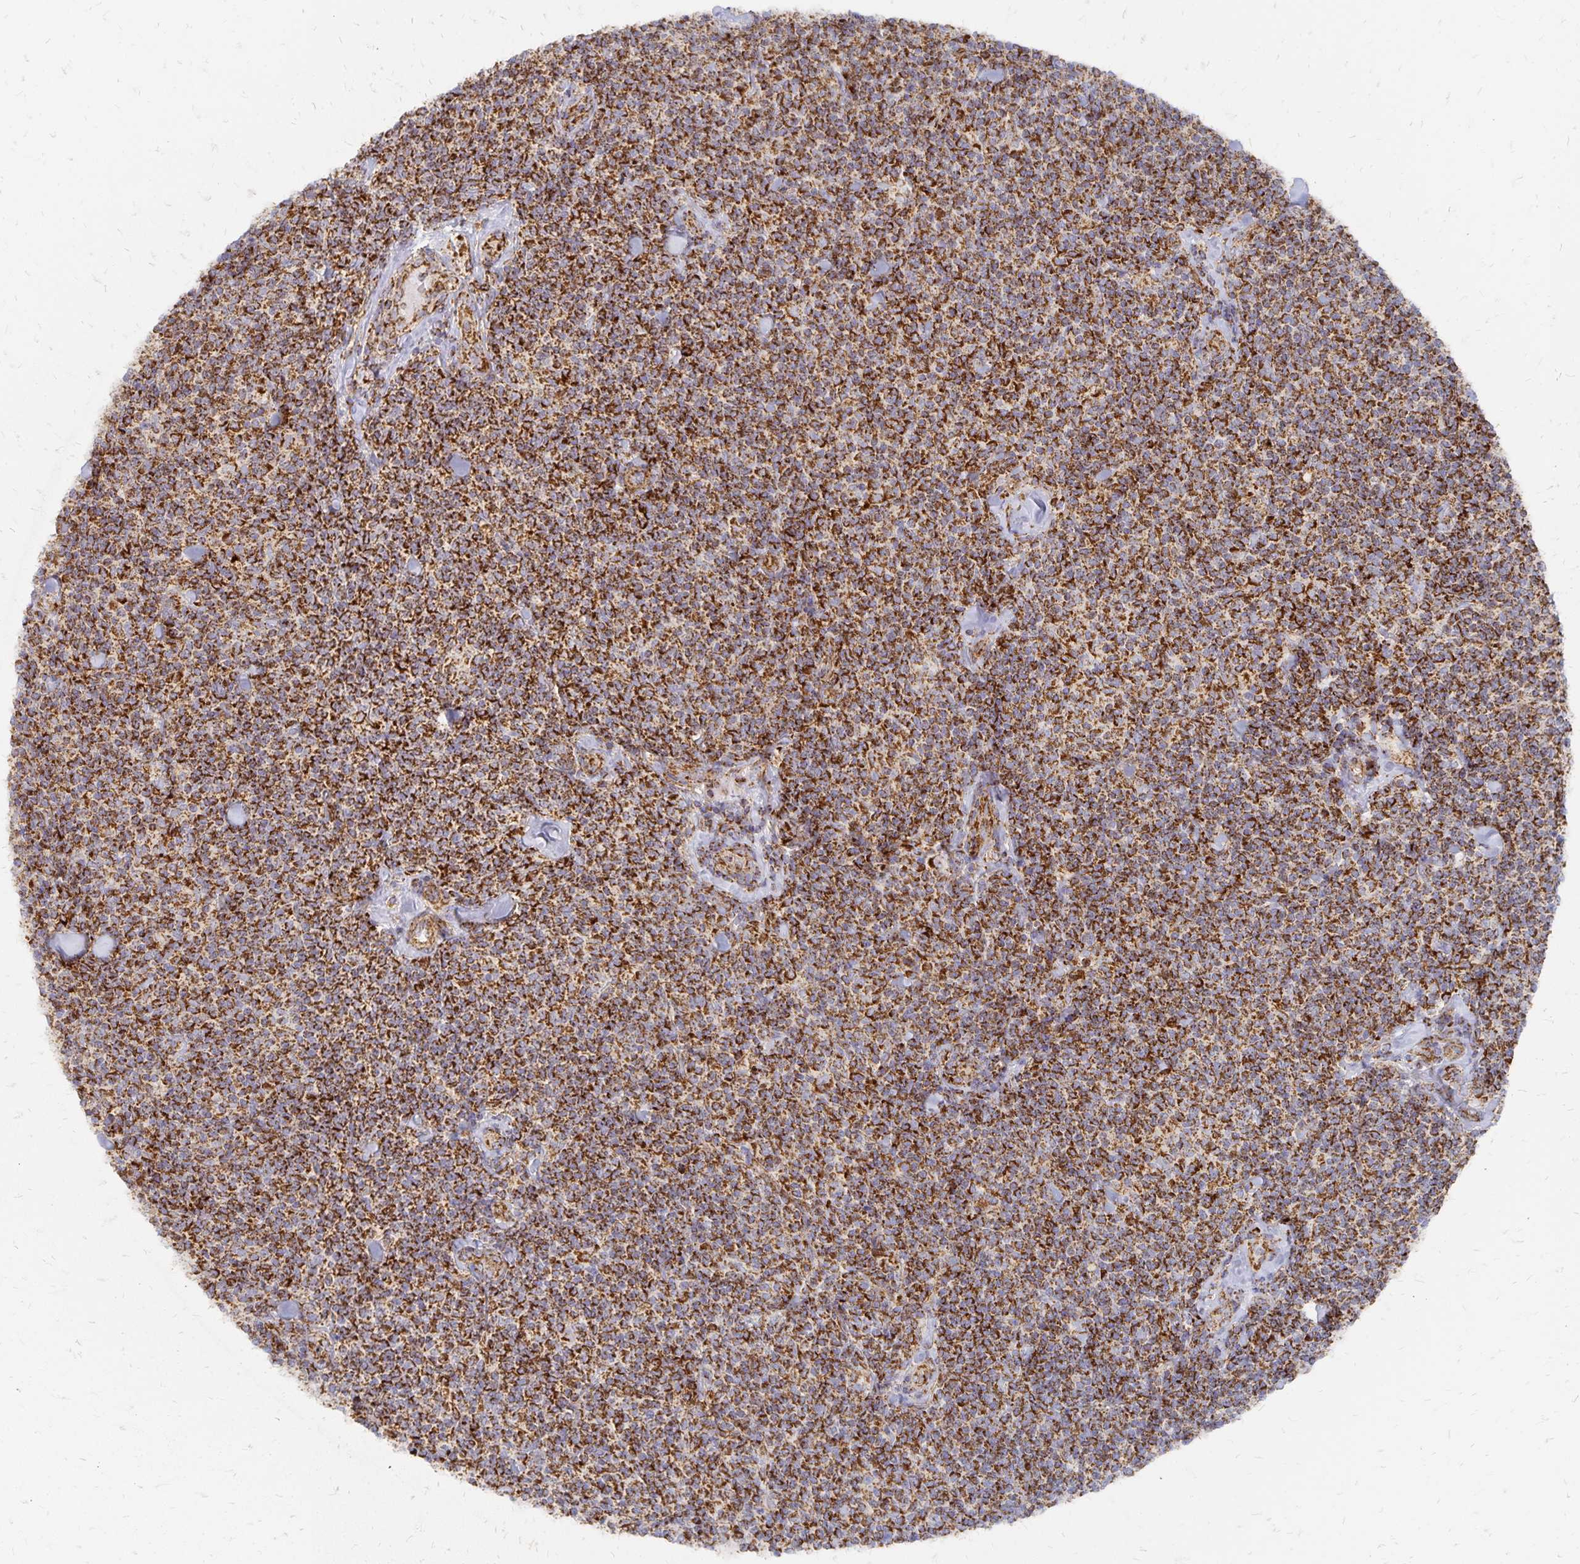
{"staining": {"intensity": "strong", "quantity": ">75%", "location": "cytoplasmic/membranous"}, "tissue": "lymphoma", "cell_type": "Tumor cells", "image_type": "cancer", "snomed": [{"axis": "morphology", "description": "Malignant lymphoma, non-Hodgkin's type, Low grade"}, {"axis": "topography", "description": "Lymph node"}], "caption": "Immunohistochemical staining of lymphoma exhibits high levels of strong cytoplasmic/membranous staining in about >75% of tumor cells. Nuclei are stained in blue.", "gene": "STOML2", "patient": {"sex": "female", "age": 56}}